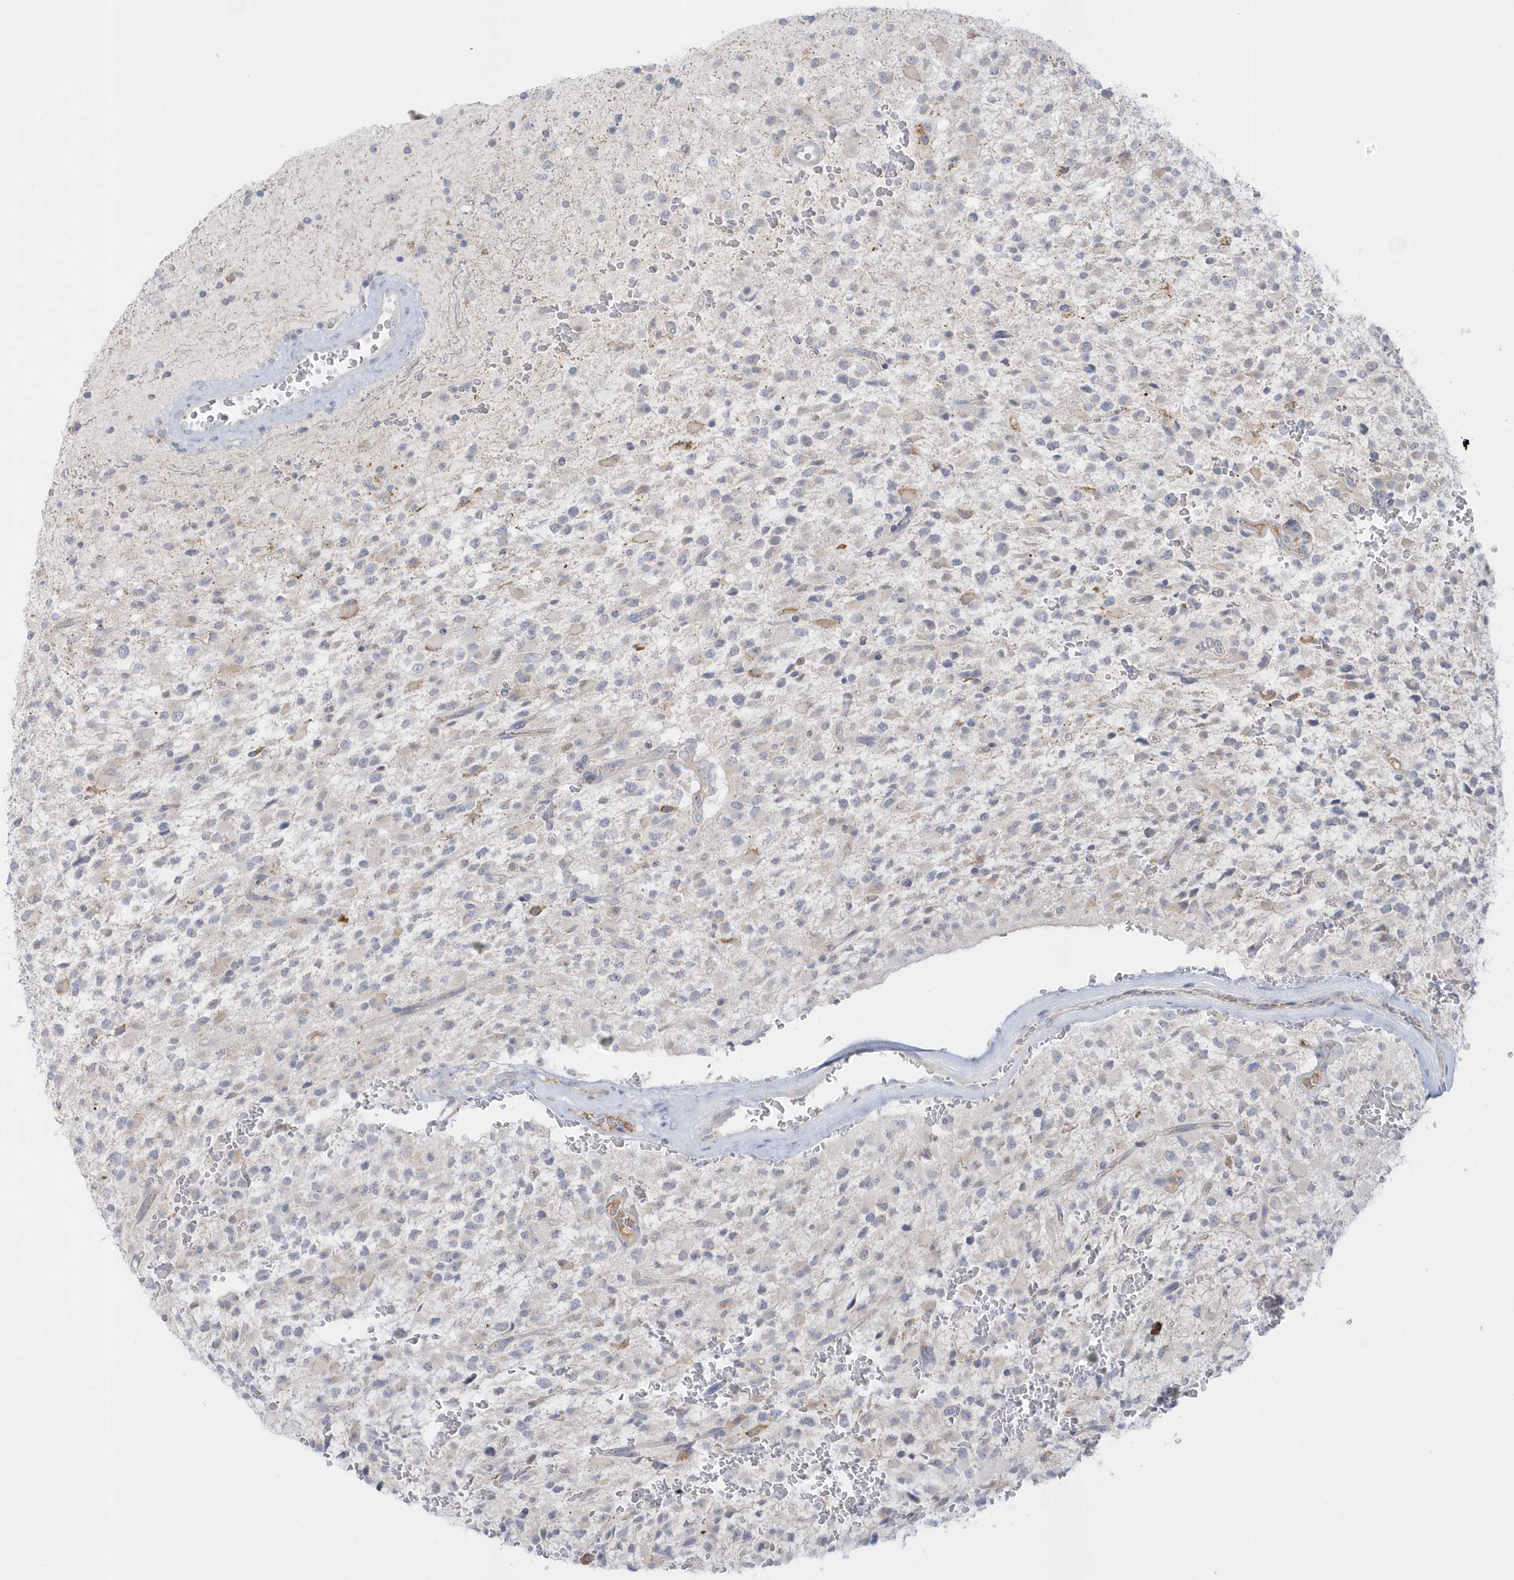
{"staining": {"intensity": "negative", "quantity": "none", "location": "none"}, "tissue": "glioma", "cell_type": "Tumor cells", "image_type": "cancer", "snomed": [{"axis": "morphology", "description": "Glioma, malignant, High grade"}, {"axis": "topography", "description": "Brain"}], "caption": "Glioma was stained to show a protein in brown. There is no significant staining in tumor cells. (Immunohistochemistry (ihc), brightfield microscopy, high magnification).", "gene": "SEMA3D", "patient": {"sex": "male", "age": 34}}